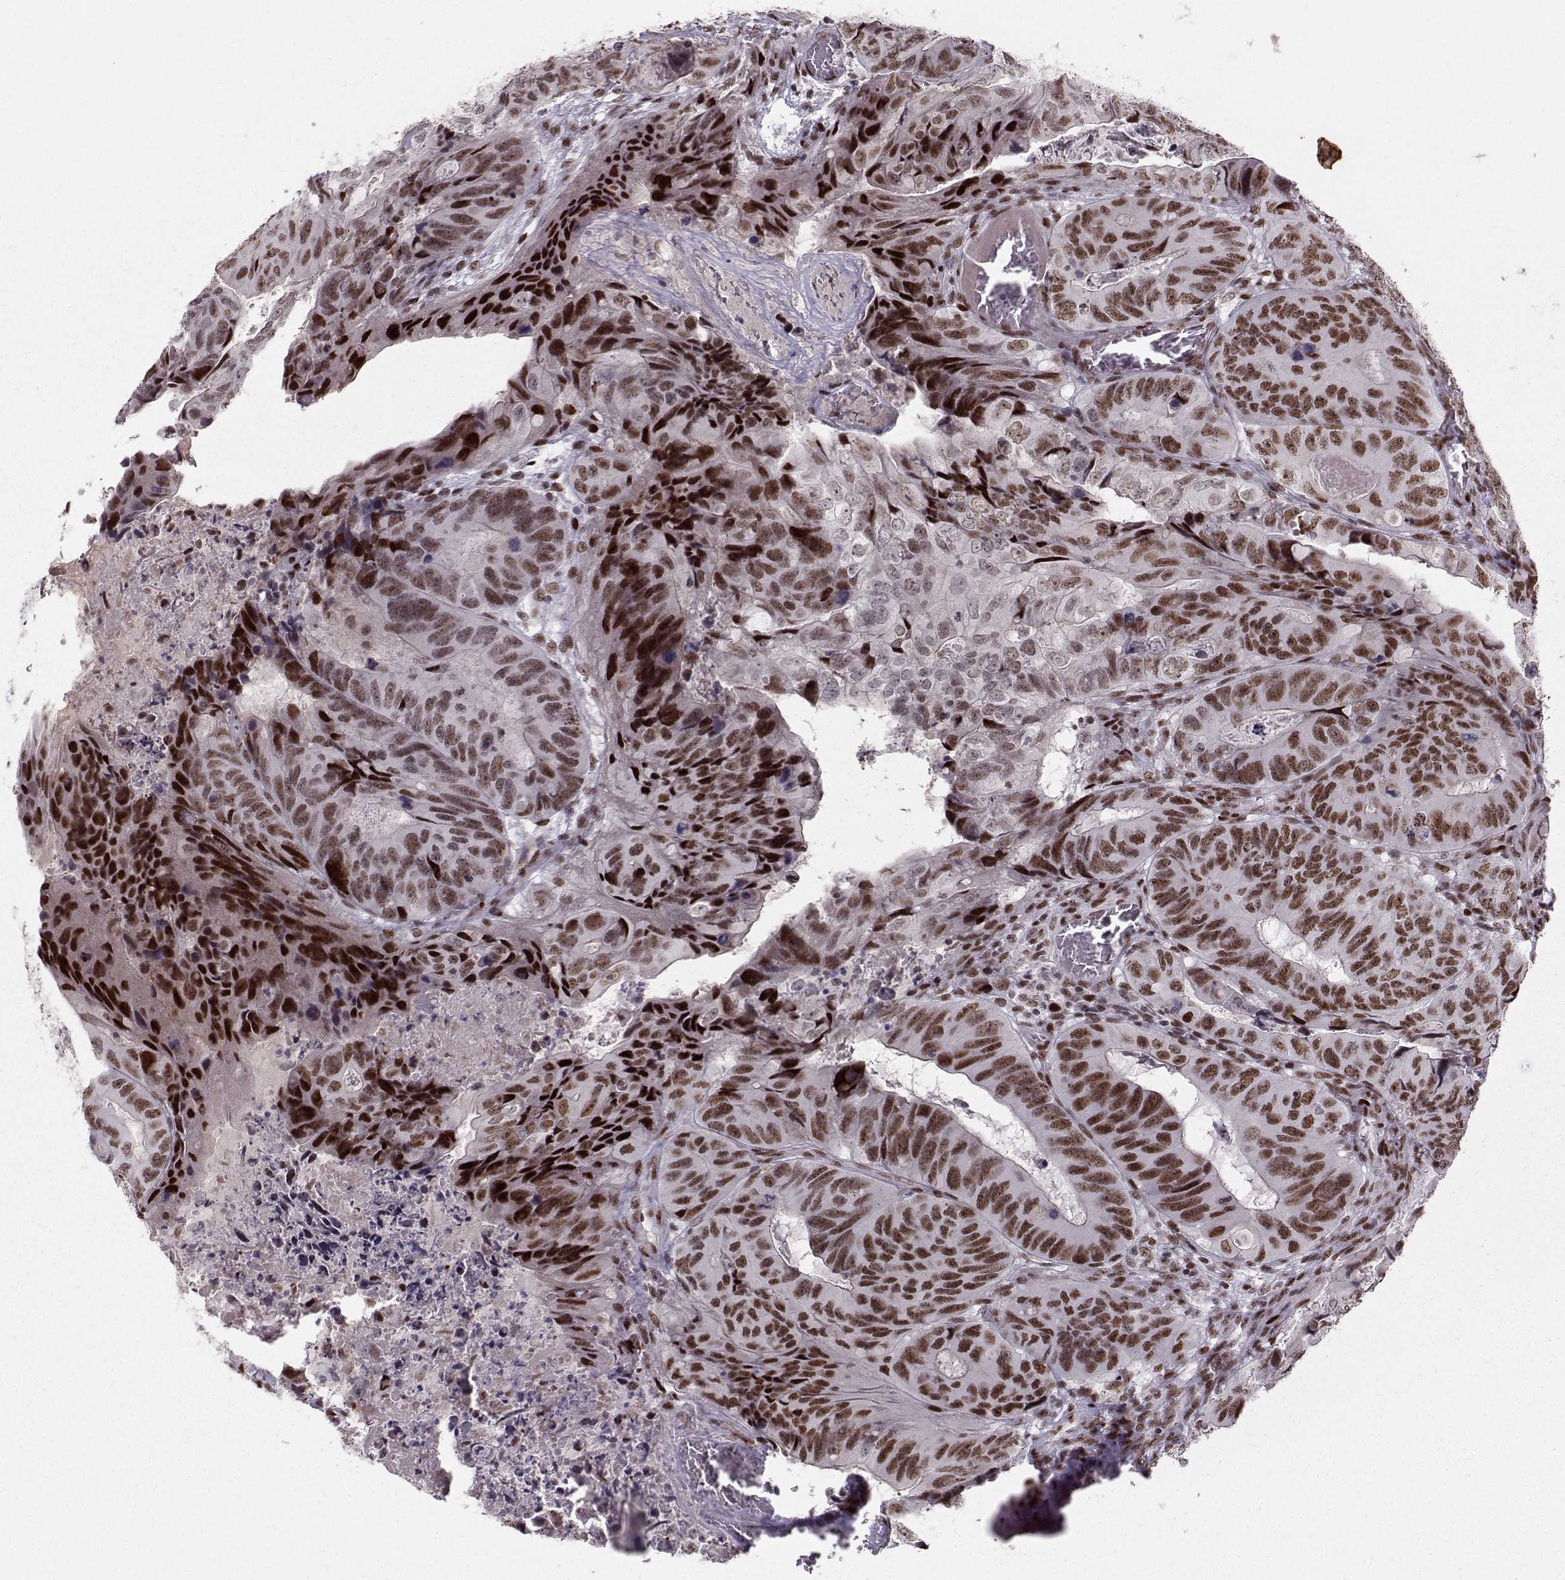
{"staining": {"intensity": "strong", "quantity": ">75%", "location": "nuclear"}, "tissue": "colorectal cancer", "cell_type": "Tumor cells", "image_type": "cancer", "snomed": [{"axis": "morphology", "description": "Adenocarcinoma, NOS"}, {"axis": "topography", "description": "Colon"}], "caption": "Colorectal adenocarcinoma stained for a protein reveals strong nuclear positivity in tumor cells.", "gene": "SNAPC2", "patient": {"sex": "male", "age": 79}}